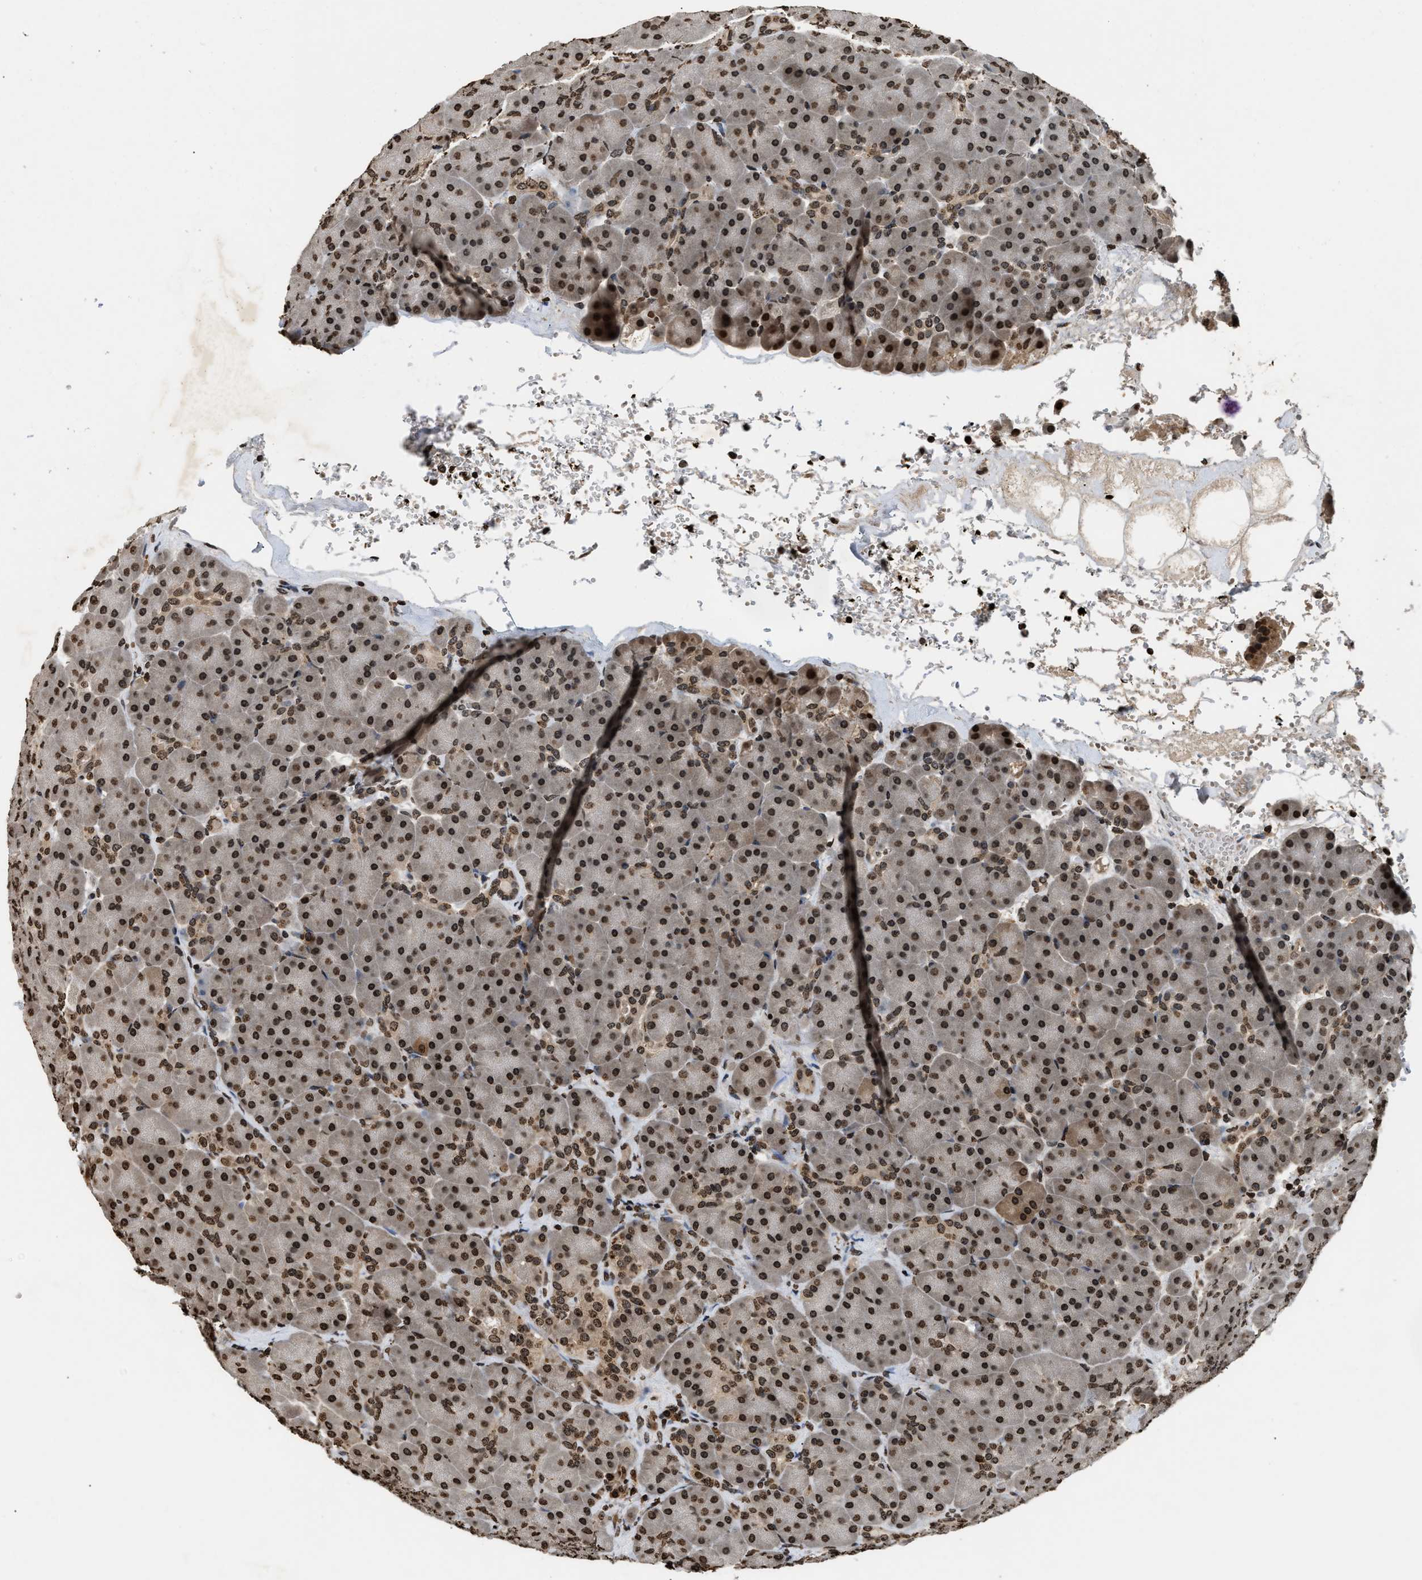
{"staining": {"intensity": "moderate", "quantity": ">75%", "location": "cytoplasmic/membranous,nuclear"}, "tissue": "pancreas", "cell_type": "Exocrine glandular cells", "image_type": "normal", "snomed": [{"axis": "morphology", "description": "Normal tissue, NOS"}, {"axis": "topography", "description": "Pancreas"}], "caption": "The histopathology image exhibits immunohistochemical staining of normal pancreas. There is moderate cytoplasmic/membranous,nuclear staining is identified in approximately >75% of exocrine glandular cells. (brown staining indicates protein expression, while blue staining denotes nuclei).", "gene": "DNASE1L3", "patient": {"sex": "male", "age": 66}}